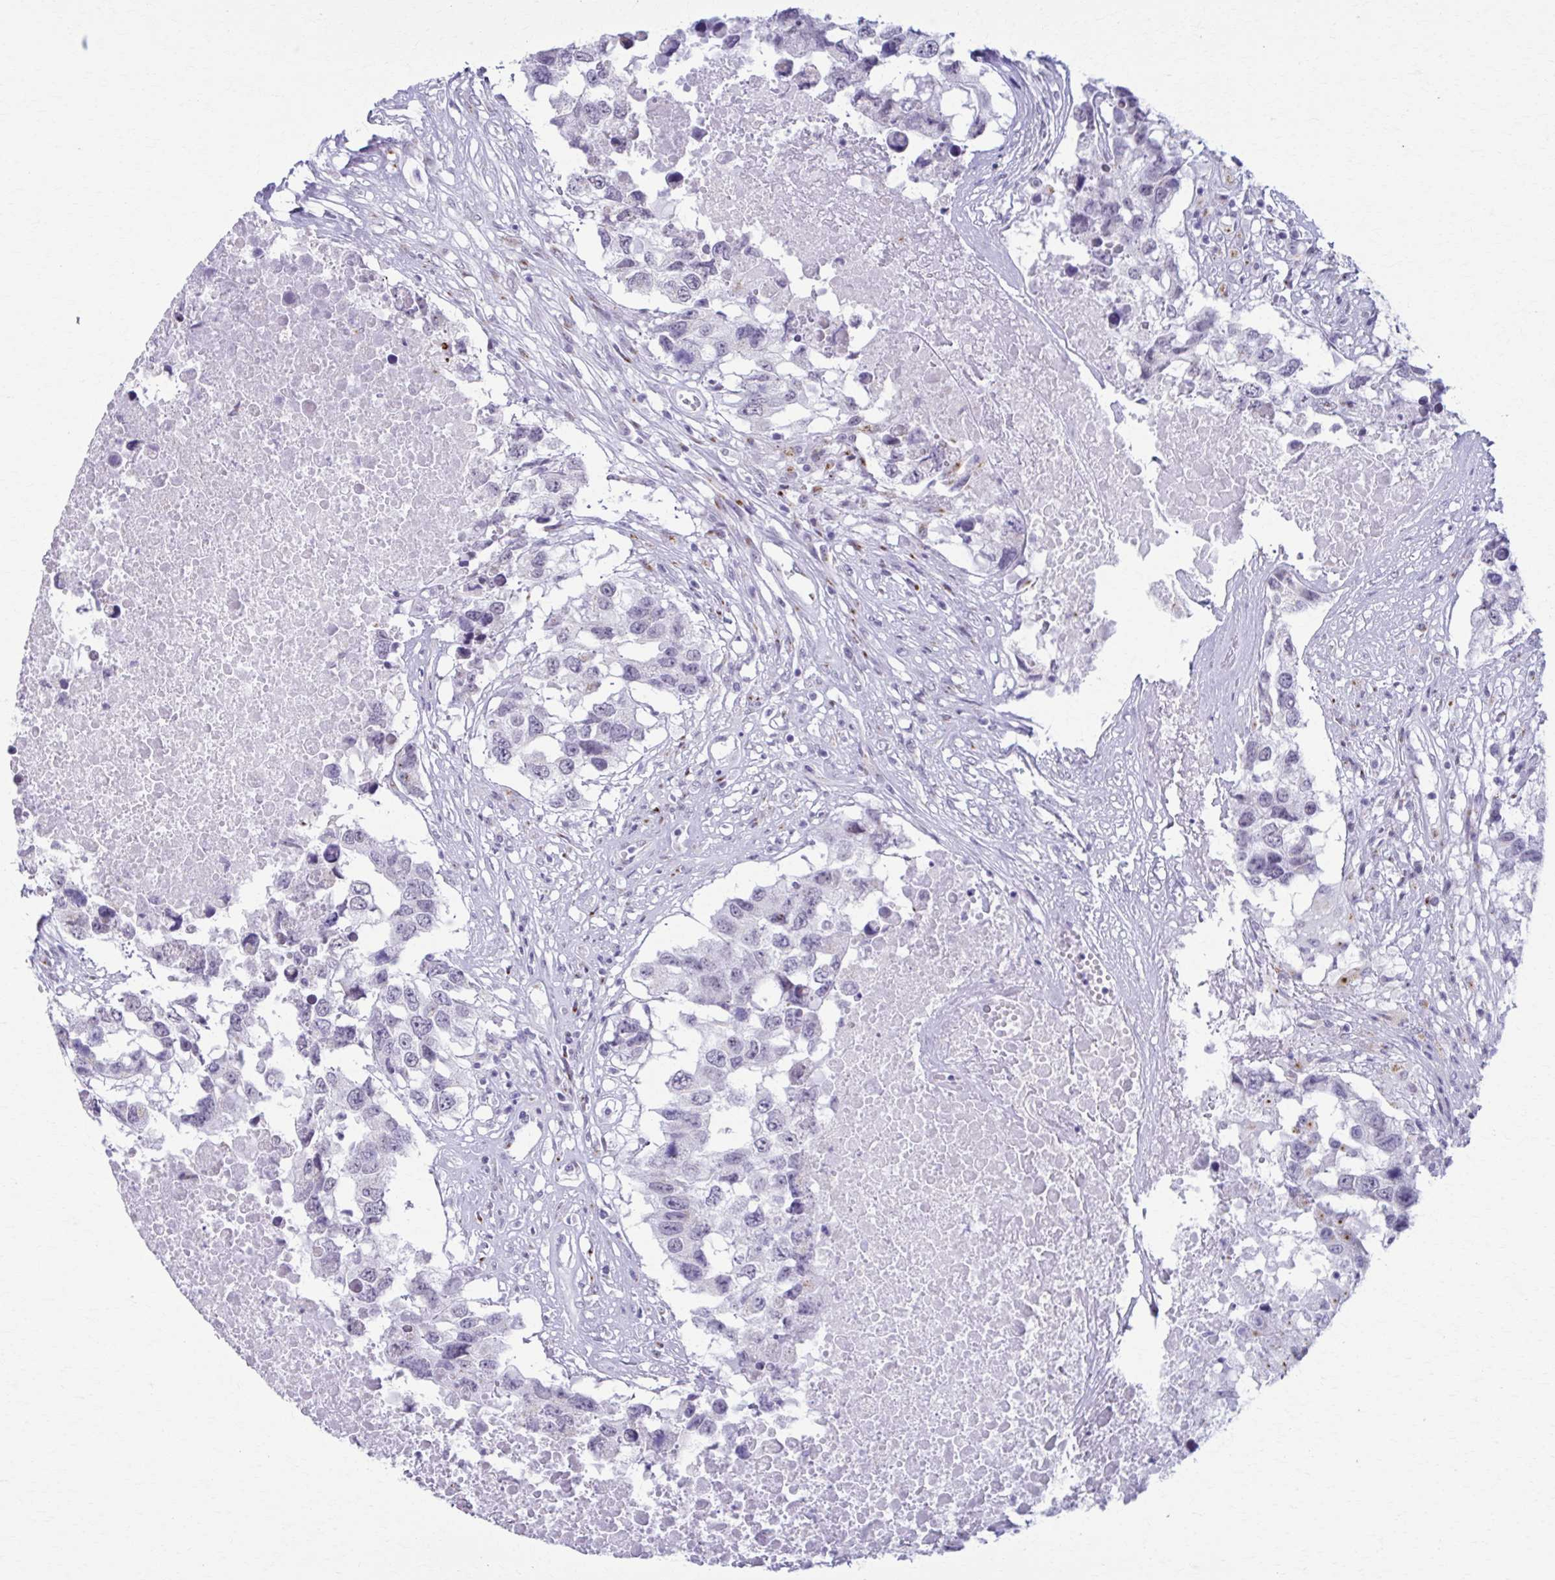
{"staining": {"intensity": "negative", "quantity": "none", "location": "none"}, "tissue": "testis cancer", "cell_type": "Tumor cells", "image_type": "cancer", "snomed": [{"axis": "morphology", "description": "Carcinoma, Embryonal, NOS"}, {"axis": "topography", "description": "Testis"}], "caption": "Human testis embryonal carcinoma stained for a protein using immunohistochemistry demonstrates no staining in tumor cells.", "gene": "ZNF682", "patient": {"sex": "male", "age": 83}}